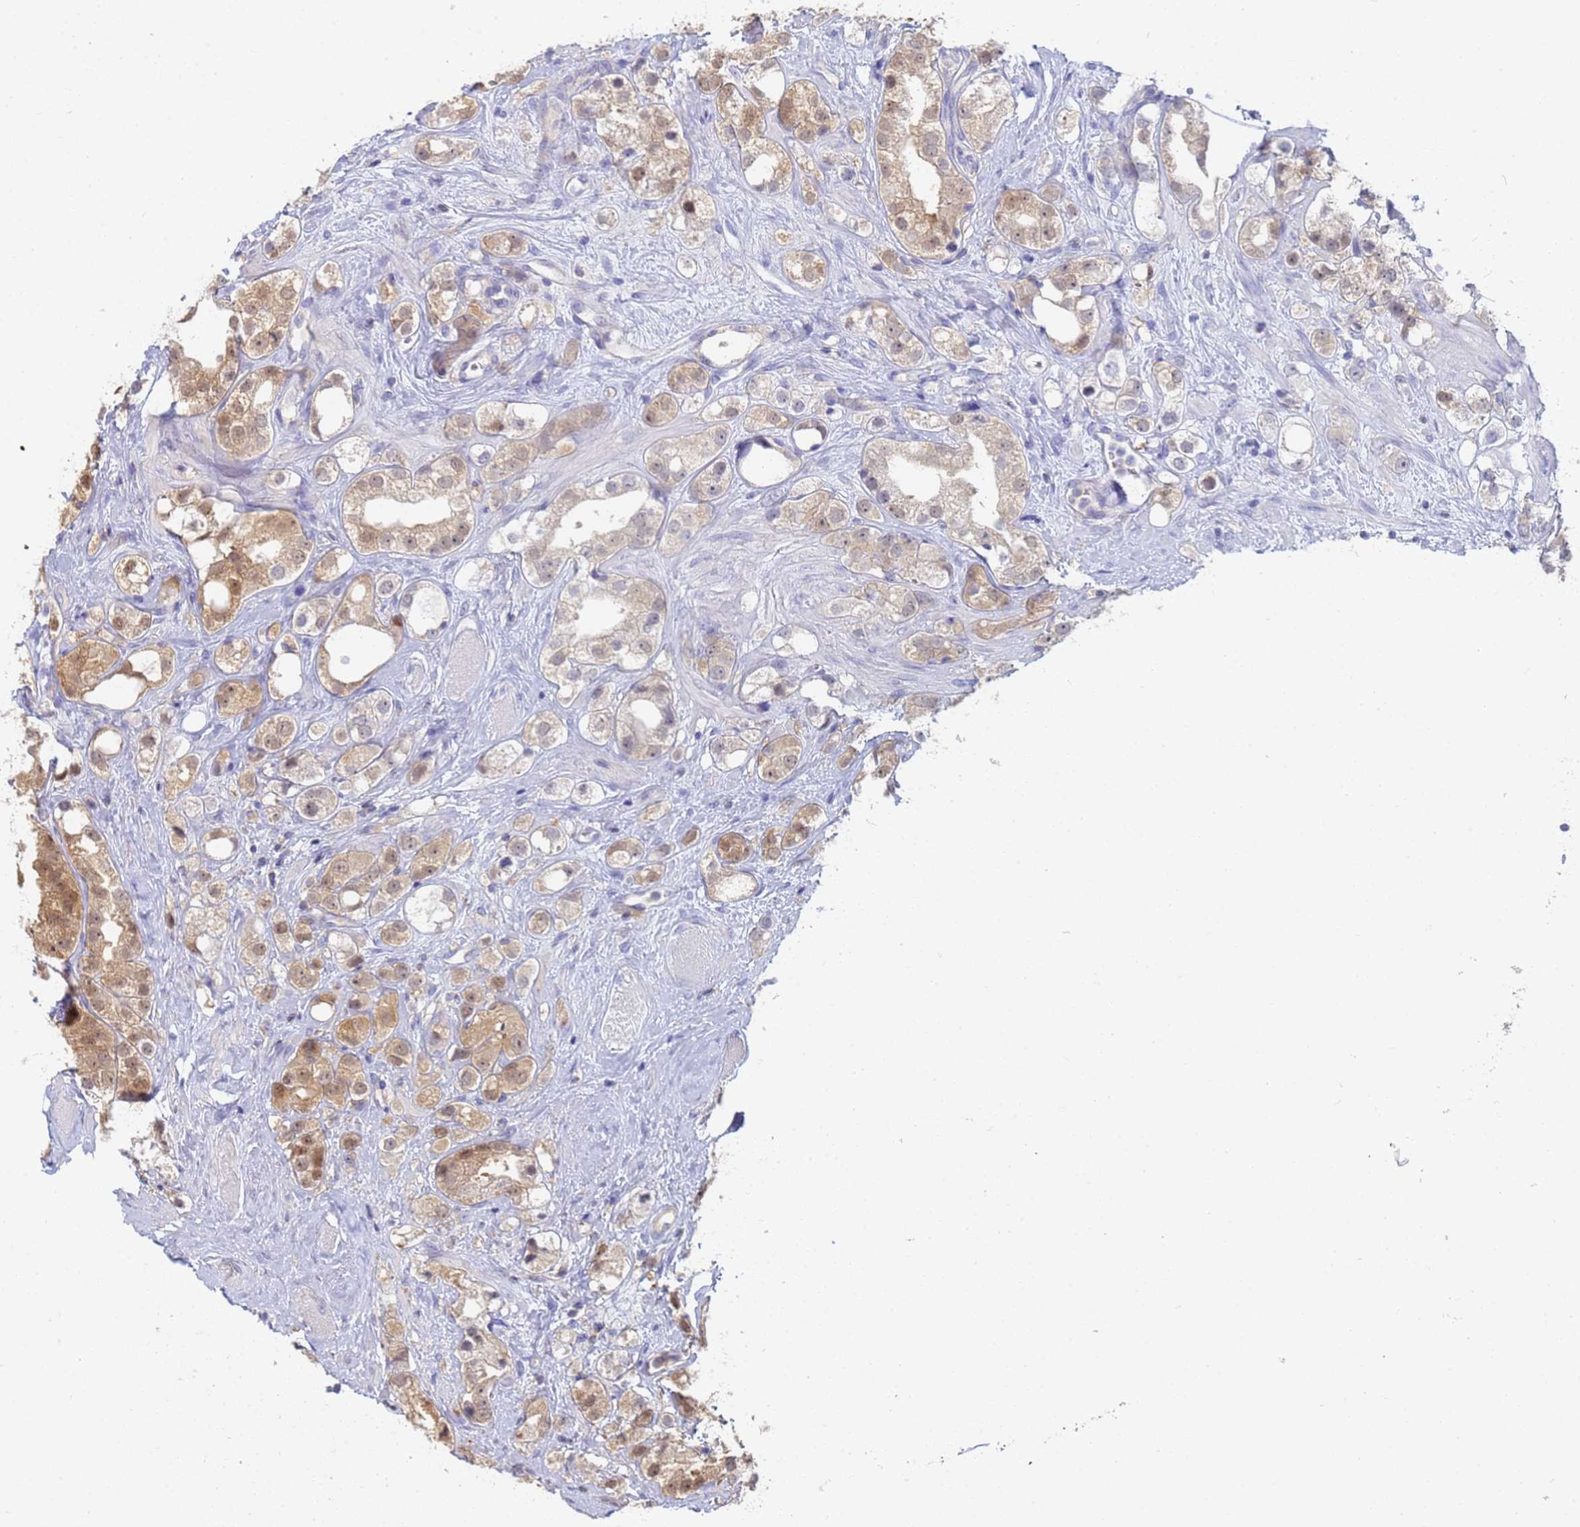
{"staining": {"intensity": "moderate", "quantity": ">75%", "location": "cytoplasmic/membranous,nuclear"}, "tissue": "prostate cancer", "cell_type": "Tumor cells", "image_type": "cancer", "snomed": [{"axis": "morphology", "description": "Adenocarcinoma, NOS"}, {"axis": "topography", "description": "Prostate"}], "caption": "High-power microscopy captured an immunohistochemistry (IHC) photomicrograph of prostate cancer (adenocarcinoma), revealing moderate cytoplasmic/membranous and nuclear expression in about >75% of tumor cells.", "gene": "SHARPIN", "patient": {"sex": "male", "age": 79}}